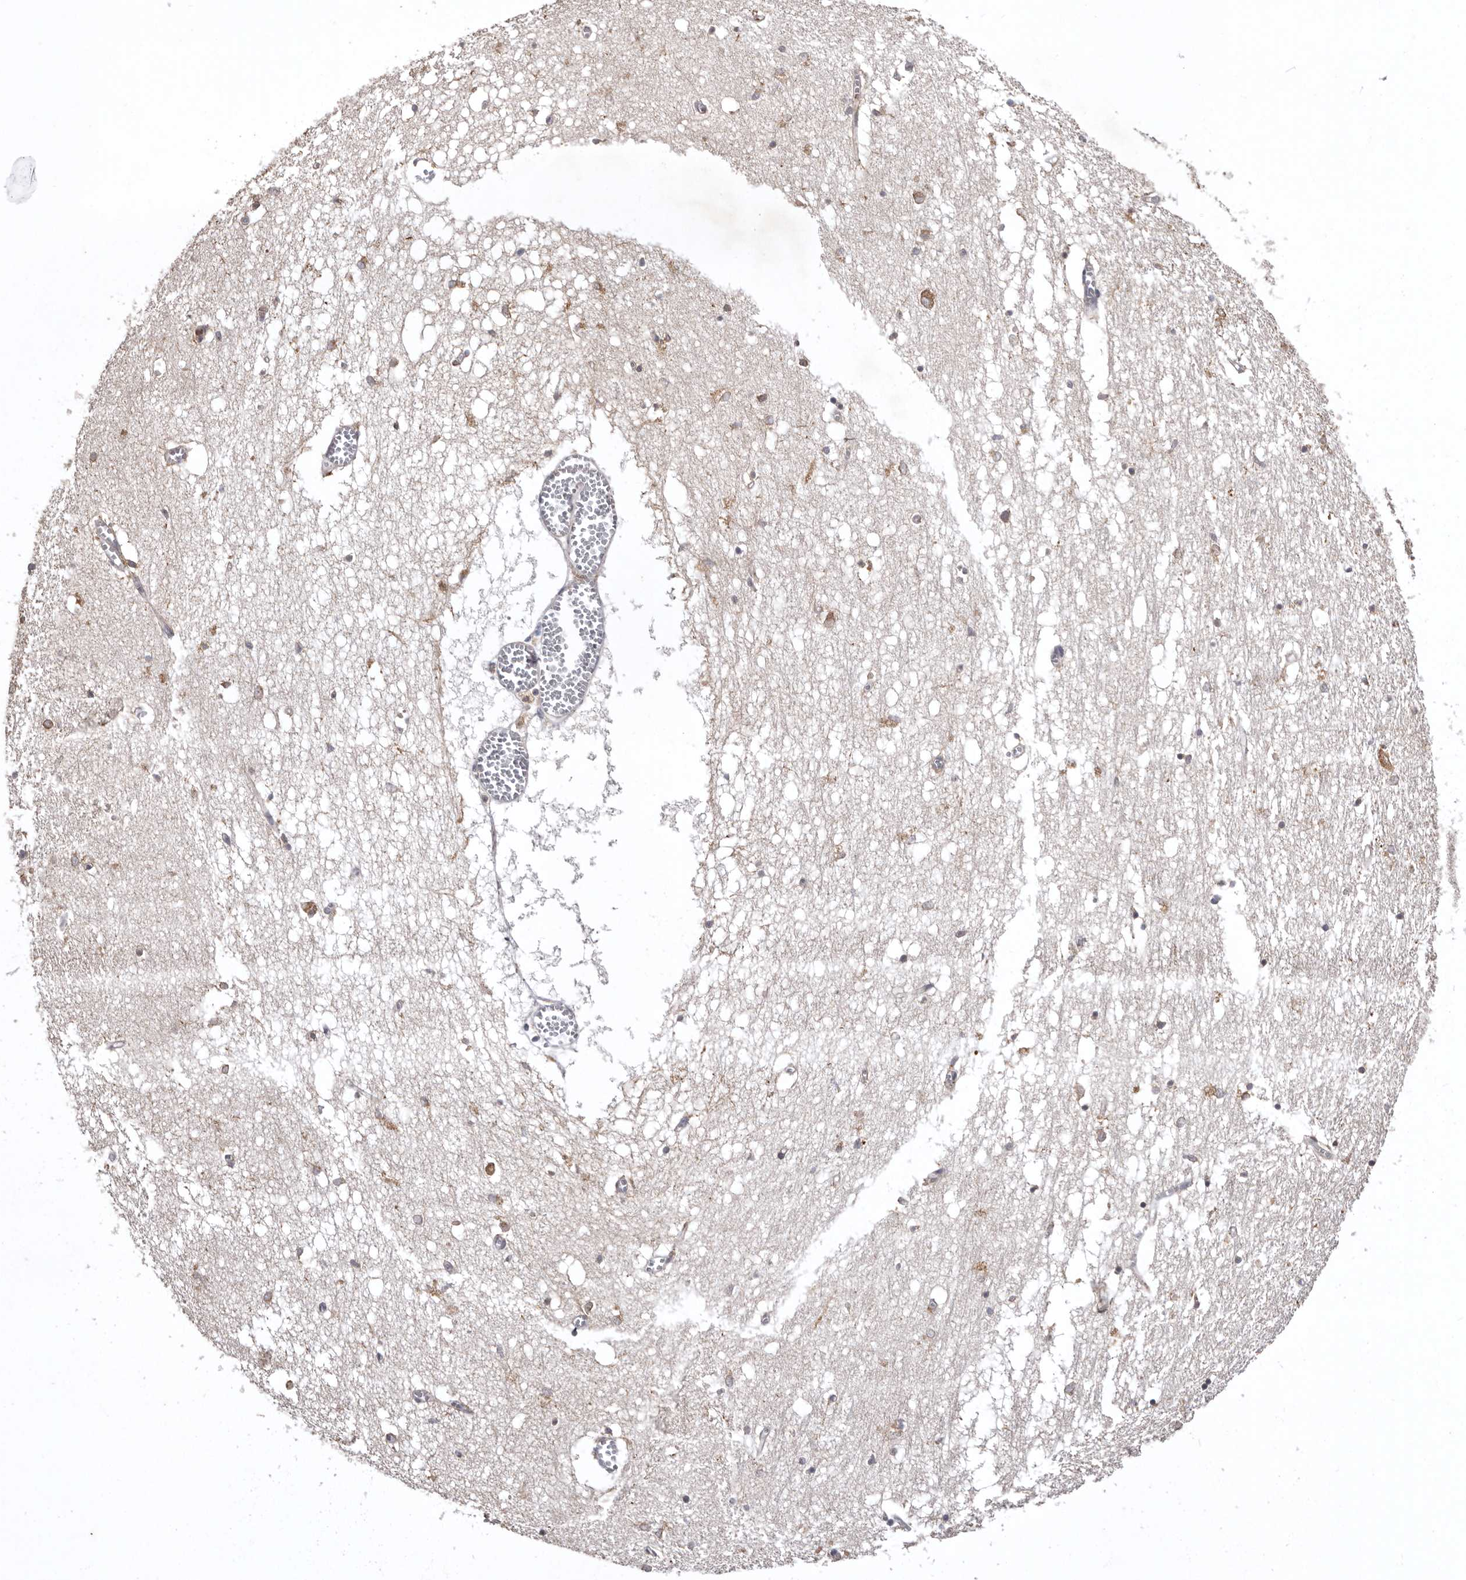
{"staining": {"intensity": "moderate", "quantity": "25%-75%", "location": "cytoplasmic/membranous"}, "tissue": "hippocampus", "cell_type": "Glial cells", "image_type": "normal", "snomed": [{"axis": "morphology", "description": "Normal tissue, NOS"}, {"axis": "topography", "description": "Hippocampus"}], "caption": "High-power microscopy captured an immunohistochemistry (IHC) photomicrograph of benign hippocampus, revealing moderate cytoplasmic/membranous expression in approximately 25%-75% of glial cells. The protein is shown in brown color, while the nuclei are stained blue.", "gene": "INKA2", "patient": {"sex": "male", "age": 70}}